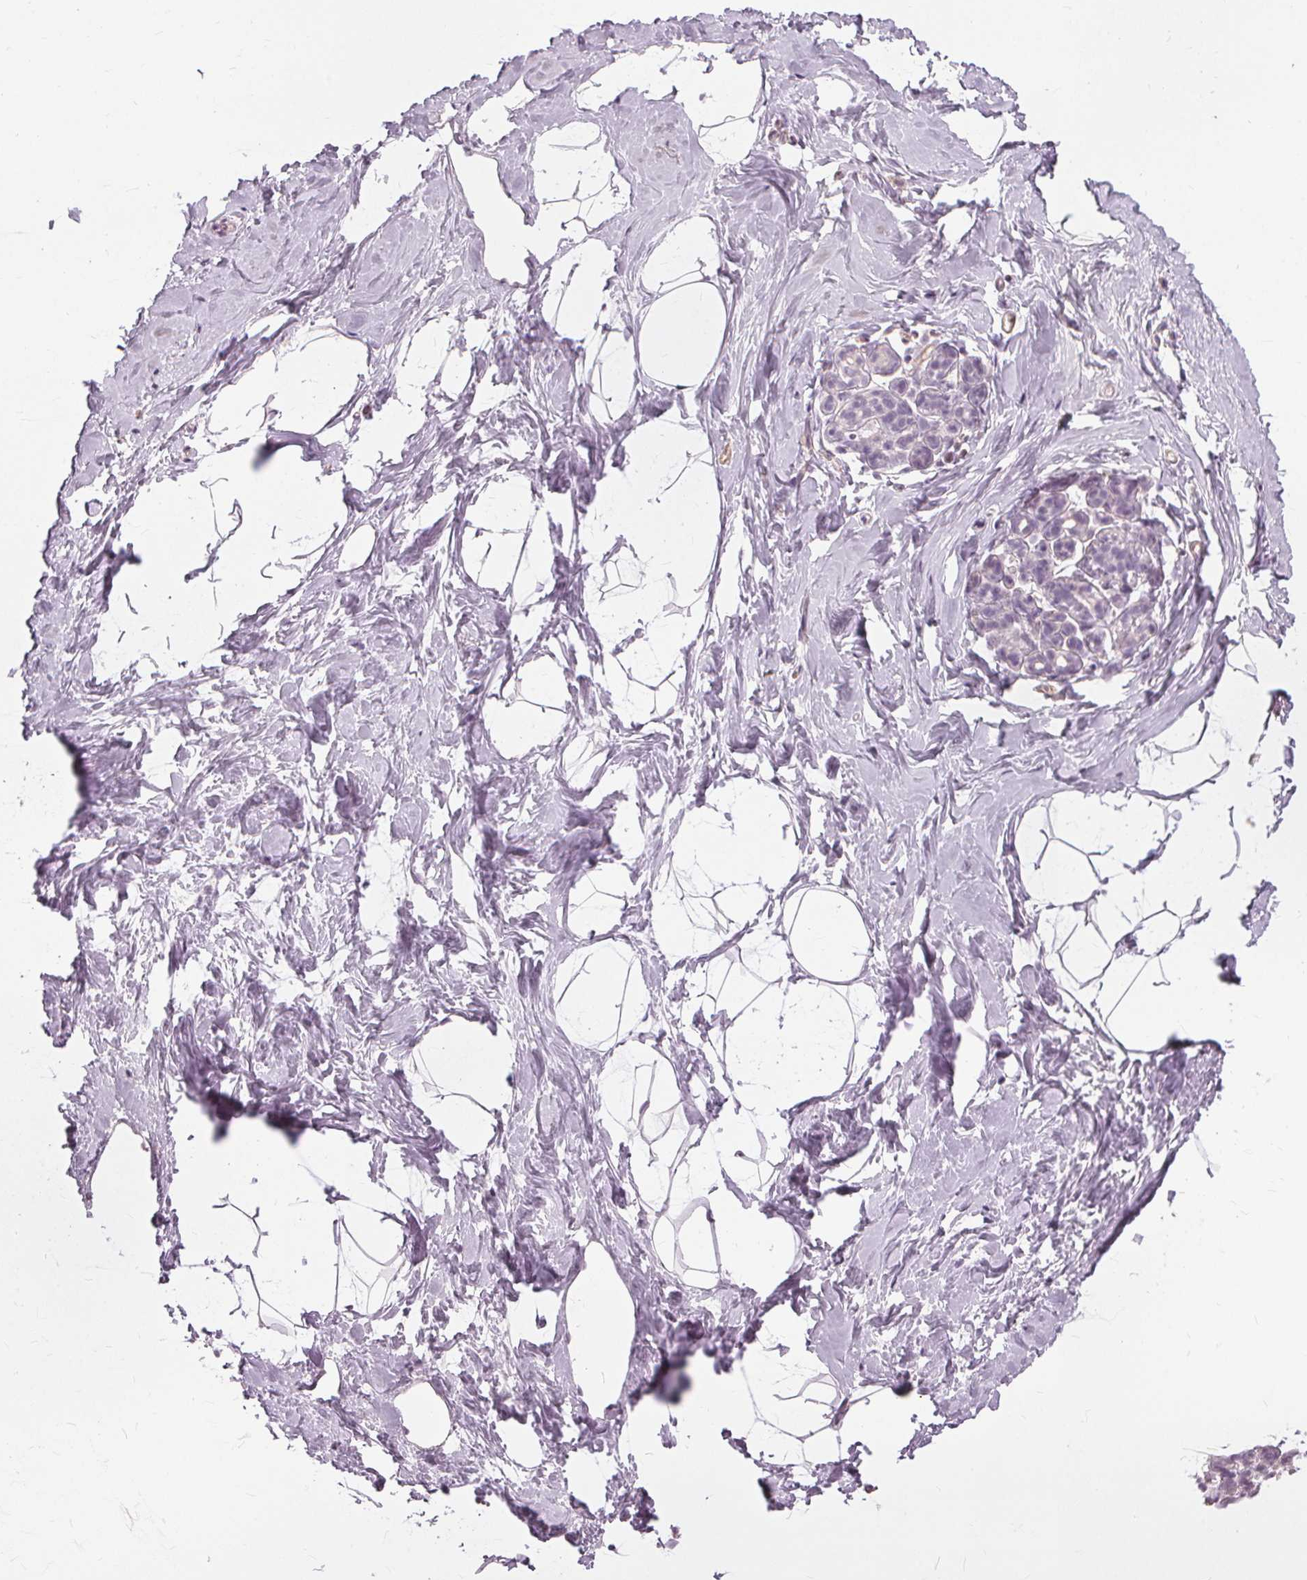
{"staining": {"intensity": "negative", "quantity": "none", "location": "none"}, "tissue": "breast", "cell_type": "Adipocytes", "image_type": "normal", "snomed": [{"axis": "morphology", "description": "Normal tissue, NOS"}, {"axis": "topography", "description": "Breast"}], "caption": "This is an immunohistochemistry (IHC) image of normal human breast. There is no positivity in adipocytes.", "gene": "SFTPD", "patient": {"sex": "female", "age": 32}}